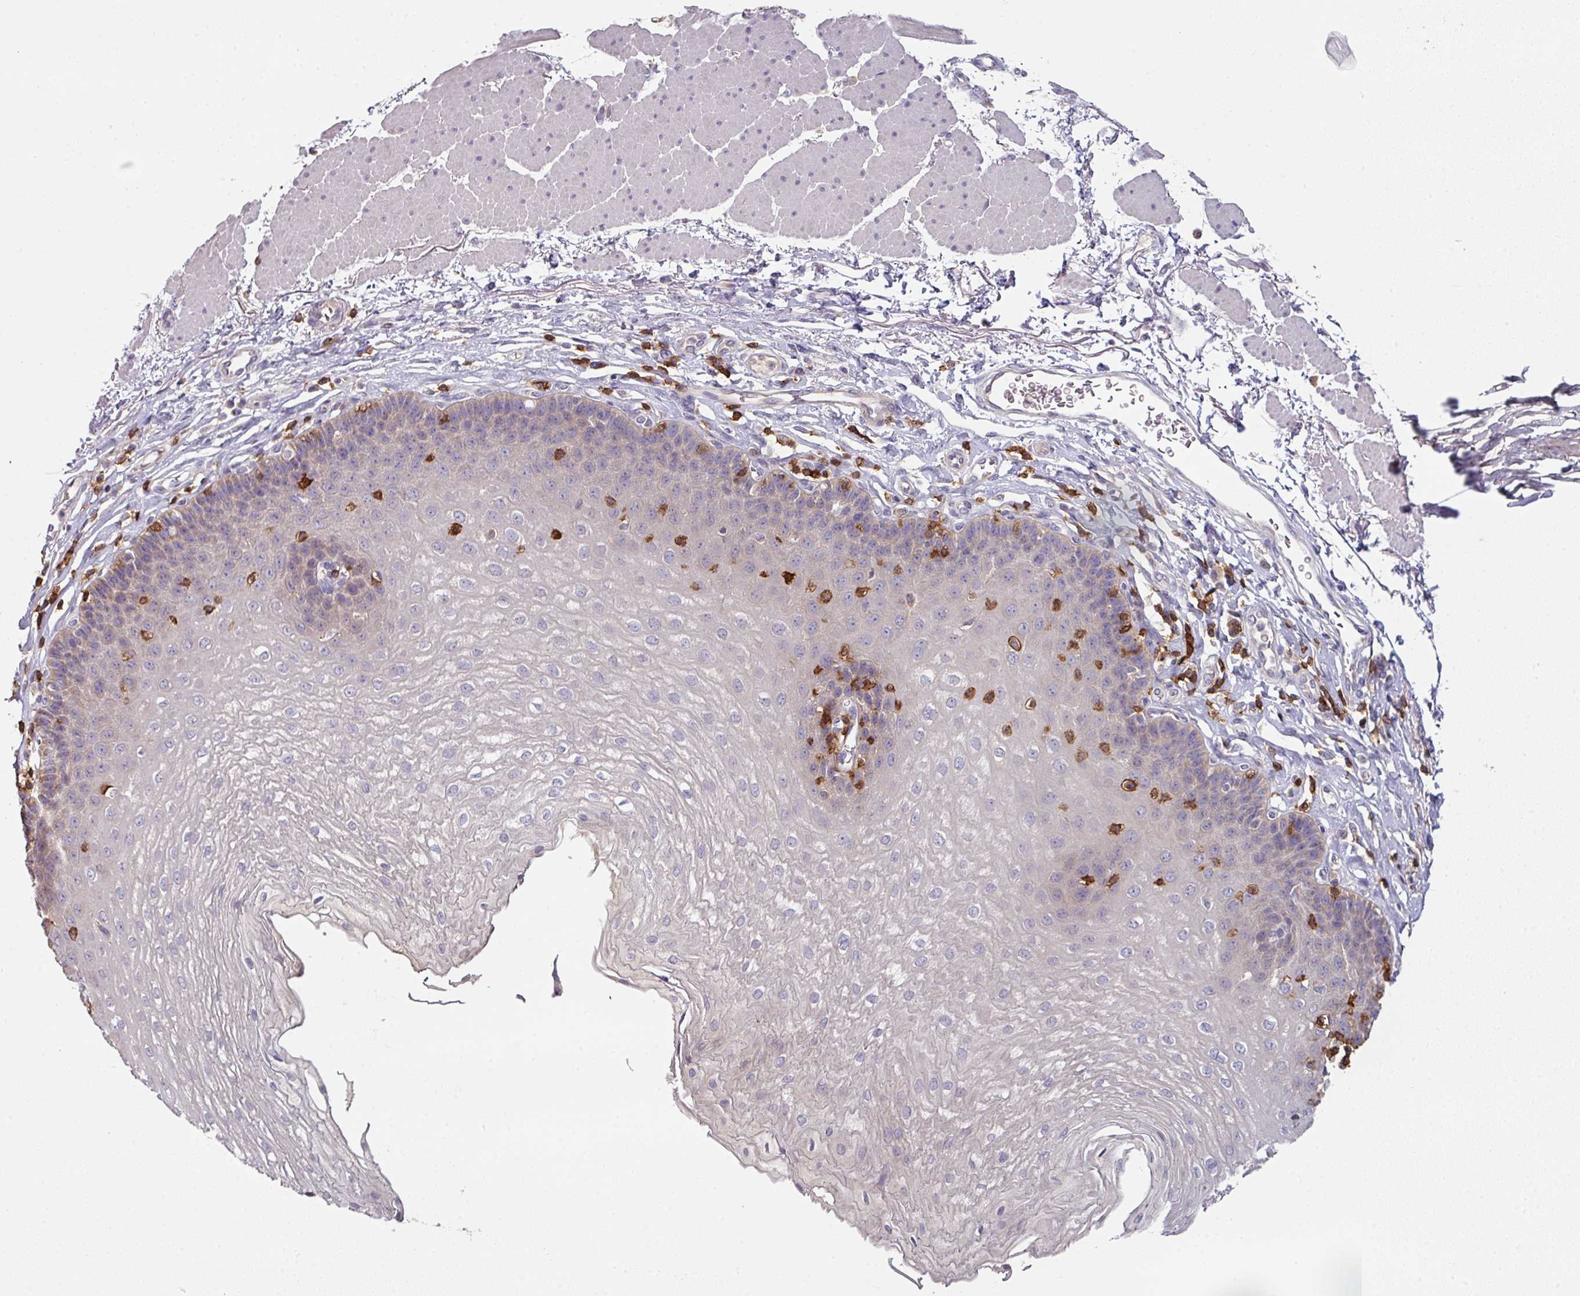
{"staining": {"intensity": "negative", "quantity": "none", "location": "none"}, "tissue": "esophagus", "cell_type": "Squamous epithelial cells", "image_type": "normal", "snomed": [{"axis": "morphology", "description": "Normal tissue, NOS"}, {"axis": "topography", "description": "Esophagus"}], "caption": "High power microscopy micrograph of an immunohistochemistry (IHC) image of unremarkable esophagus, revealing no significant positivity in squamous epithelial cells. The staining is performed using DAB (3,3'-diaminobenzidine) brown chromogen with nuclei counter-stained in using hematoxylin.", "gene": "CD3G", "patient": {"sex": "female", "age": 81}}